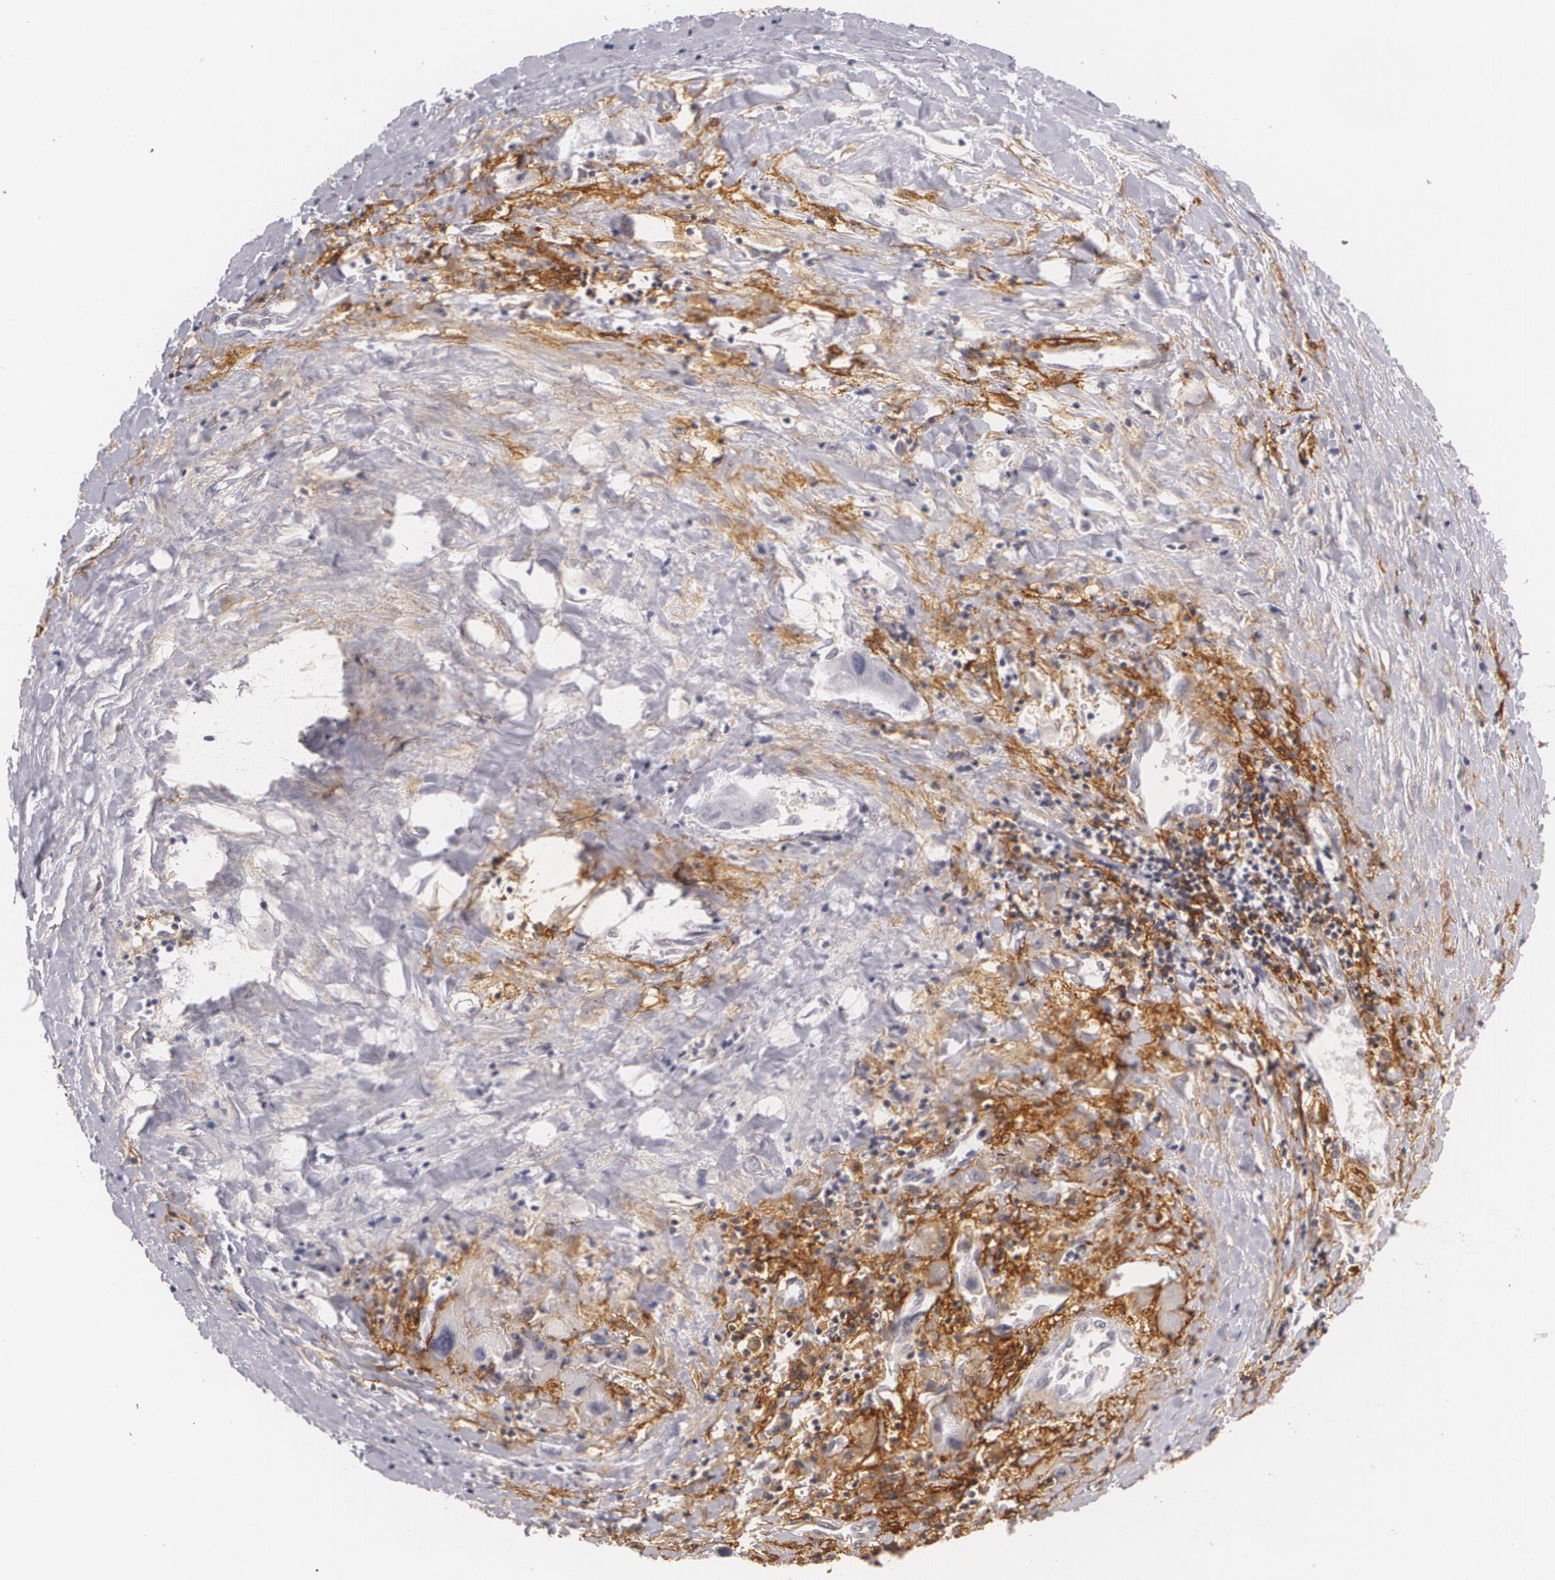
{"staining": {"intensity": "negative", "quantity": "none", "location": "none"}, "tissue": "liver cancer", "cell_type": "Tumor cells", "image_type": "cancer", "snomed": [{"axis": "morphology", "description": "Carcinoma, Hepatocellular, NOS"}, {"axis": "topography", "description": "Liver"}], "caption": "Tumor cells are negative for protein expression in human hepatocellular carcinoma (liver).", "gene": "NGFR", "patient": {"sex": "male", "age": 24}}